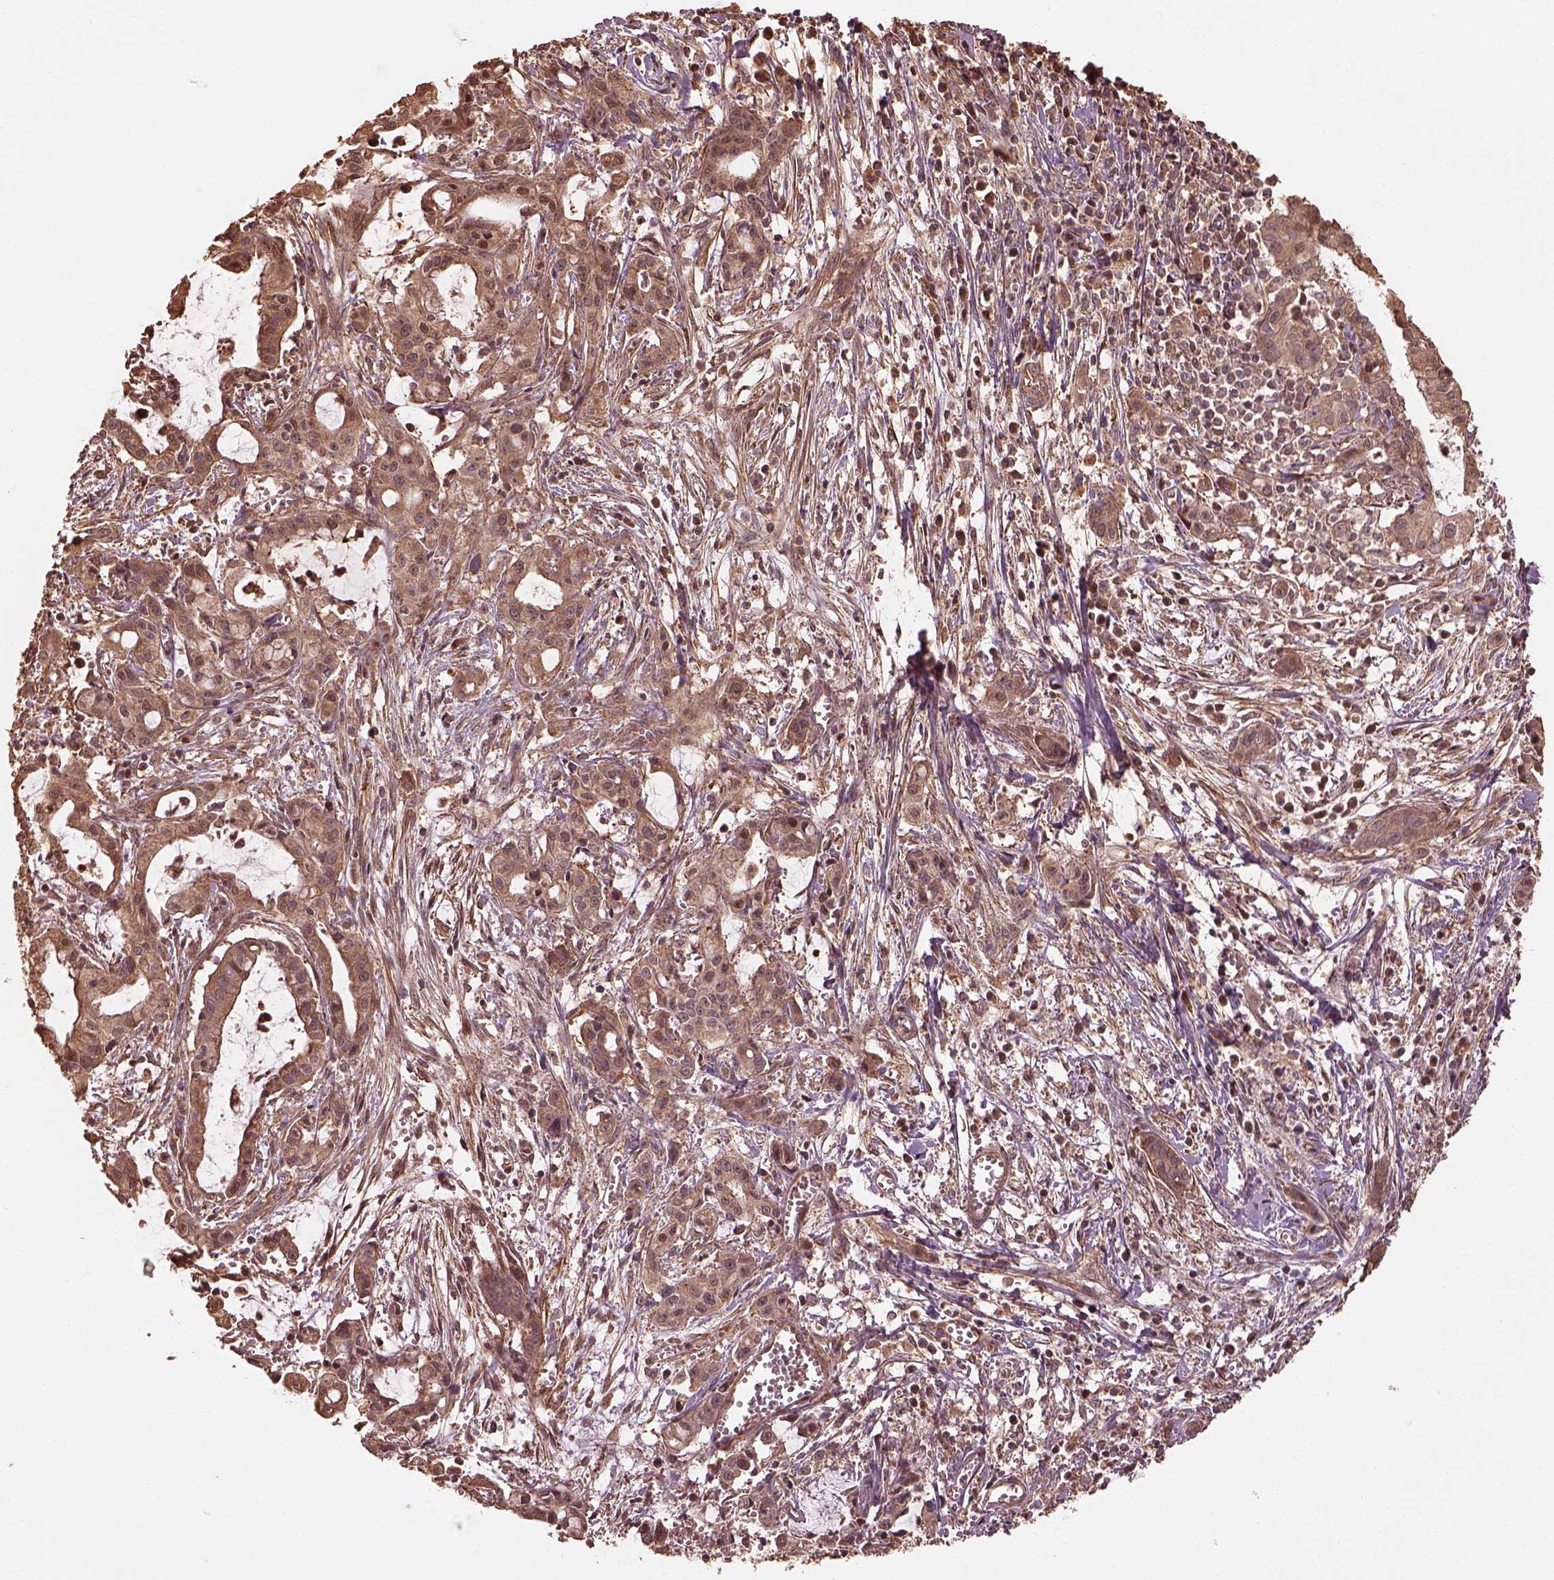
{"staining": {"intensity": "moderate", "quantity": ">75%", "location": "cytoplasmic/membranous"}, "tissue": "pancreatic cancer", "cell_type": "Tumor cells", "image_type": "cancer", "snomed": [{"axis": "morphology", "description": "Adenocarcinoma, NOS"}, {"axis": "topography", "description": "Pancreas"}], "caption": "Adenocarcinoma (pancreatic) was stained to show a protein in brown. There is medium levels of moderate cytoplasmic/membranous expression in about >75% of tumor cells.", "gene": "METTL4", "patient": {"sex": "male", "age": 48}}